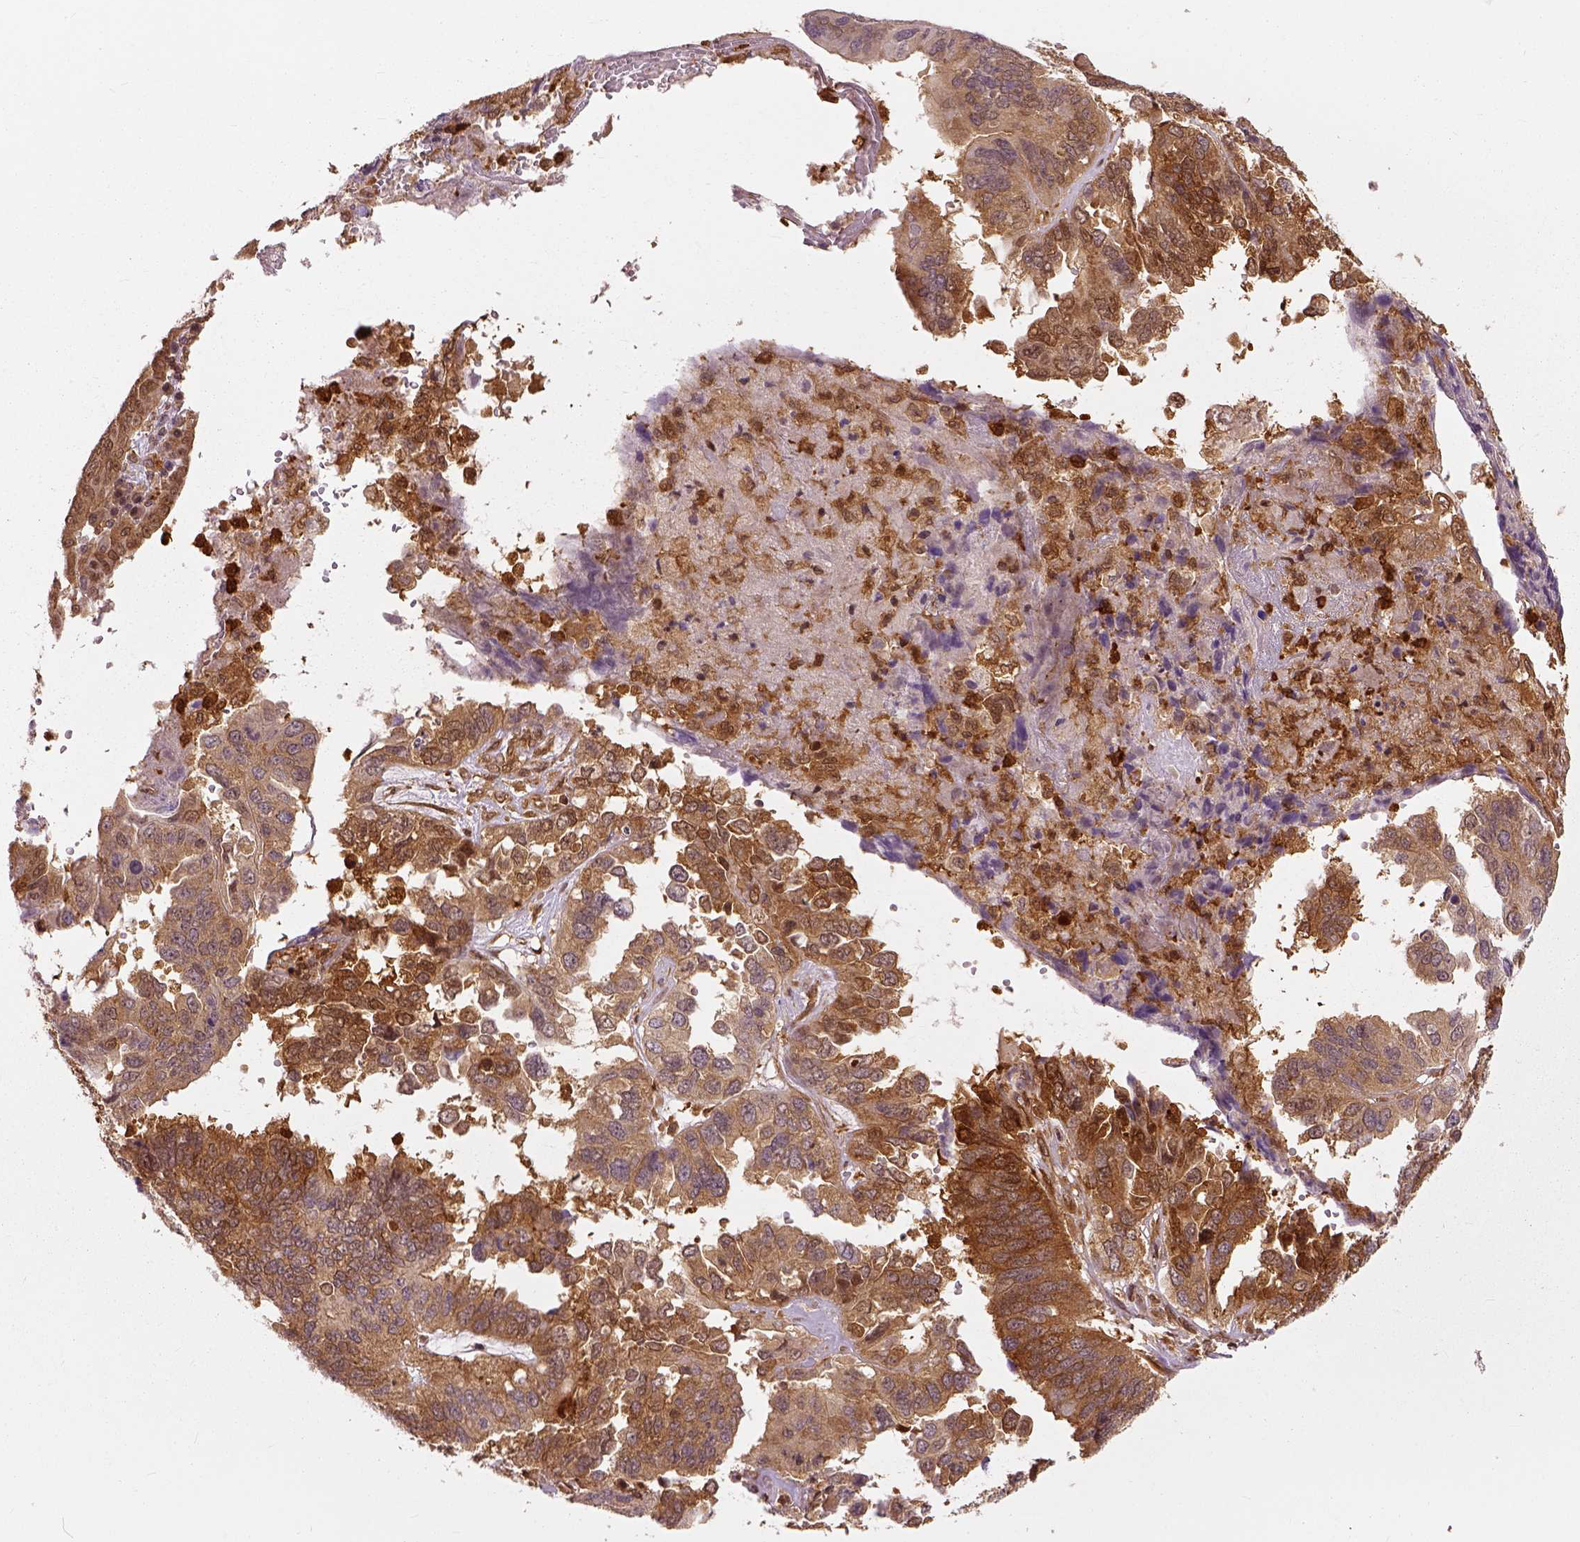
{"staining": {"intensity": "moderate", "quantity": ">75%", "location": "cytoplasmic/membranous"}, "tissue": "ovarian cancer", "cell_type": "Tumor cells", "image_type": "cancer", "snomed": [{"axis": "morphology", "description": "Cystadenocarcinoma, serous, NOS"}, {"axis": "topography", "description": "Ovary"}], "caption": "Immunohistochemistry (IHC) of ovarian cancer shows medium levels of moderate cytoplasmic/membranous staining in approximately >75% of tumor cells. The staining was performed using DAB to visualize the protein expression in brown, while the nuclei were stained in blue with hematoxylin (Magnification: 20x).", "gene": "GPI", "patient": {"sex": "female", "age": 79}}